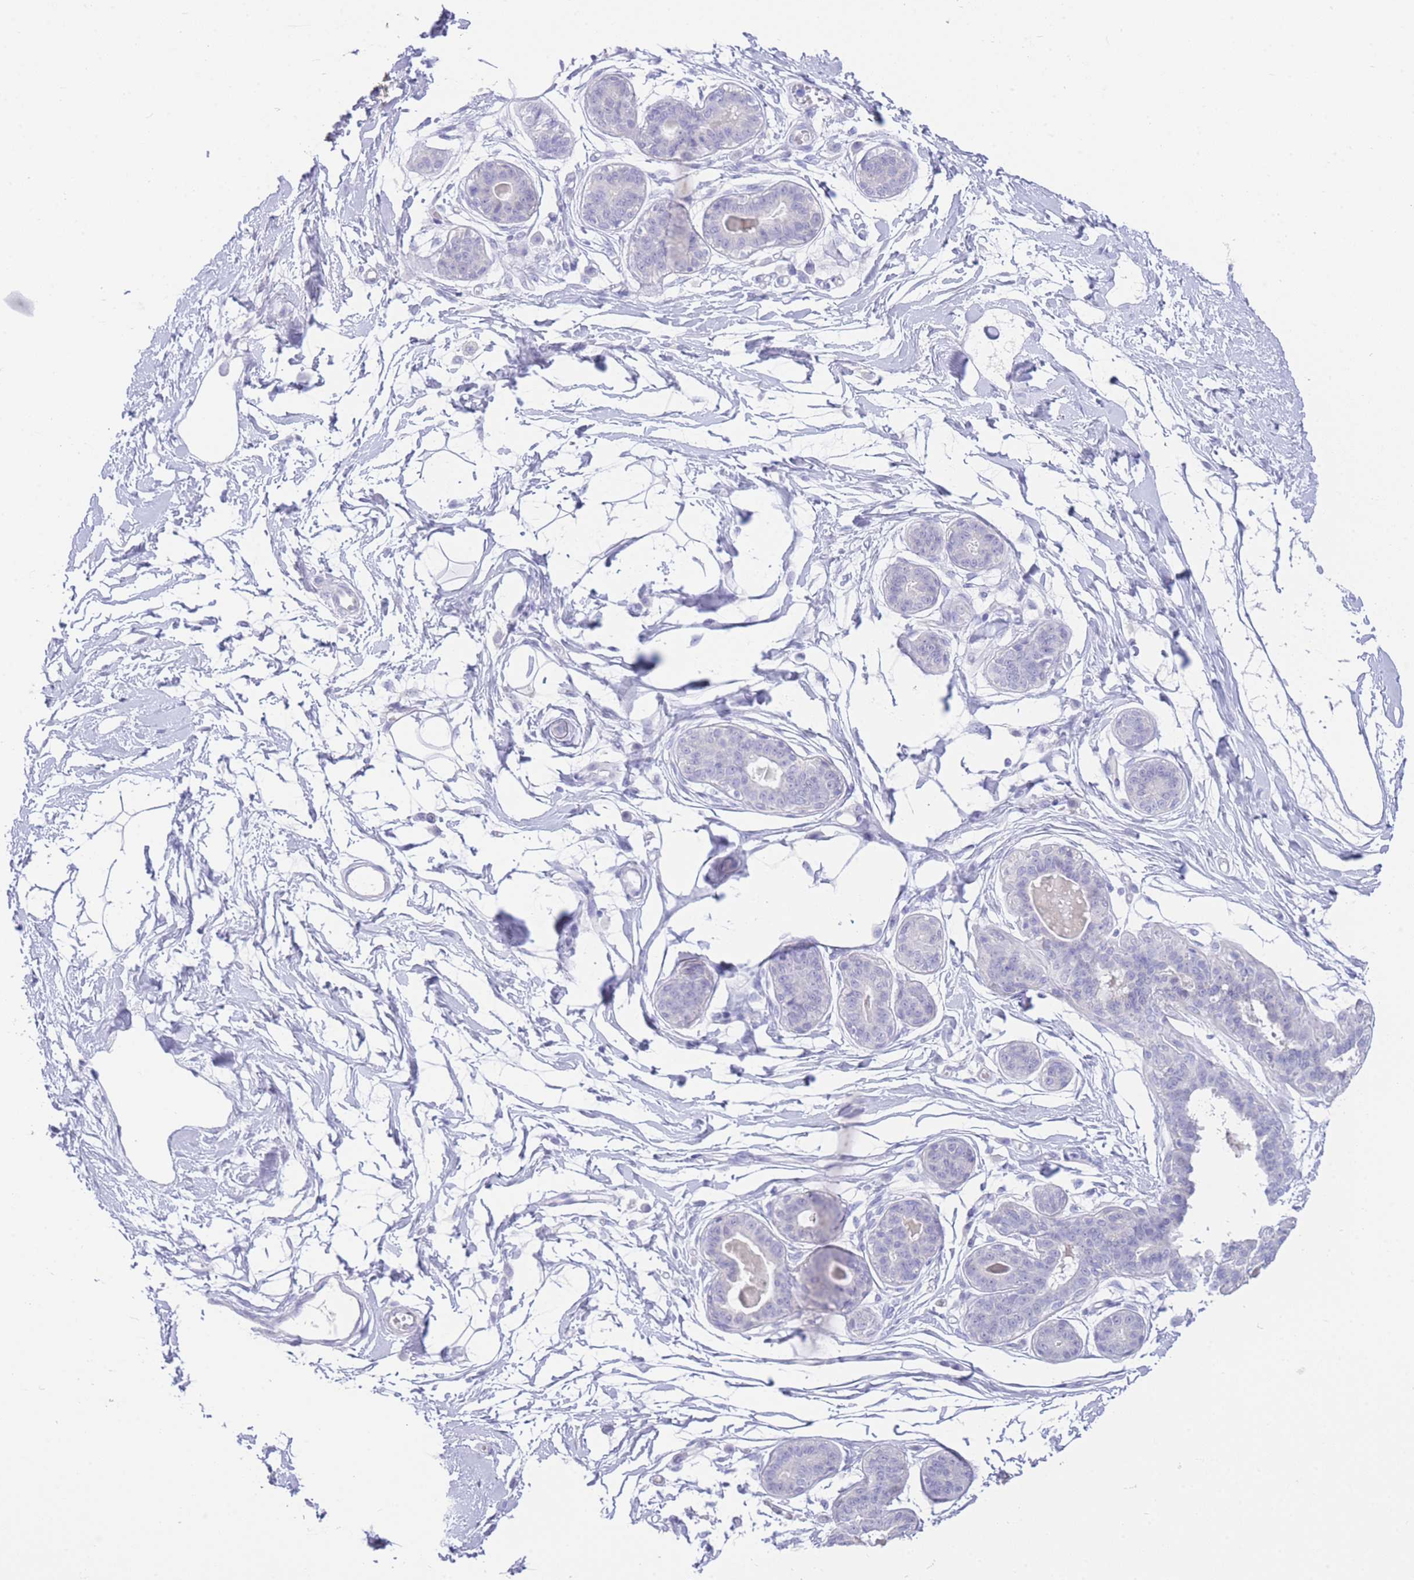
{"staining": {"intensity": "negative", "quantity": "none", "location": "none"}, "tissue": "breast", "cell_type": "Adipocytes", "image_type": "normal", "snomed": [{"axis": "morphology", "description": "Normal tissue, NOS"}, {"axis": "topography", "description": "Breast"}], "caption": "This histopathology image is of unremarkable breast stained with IHC to label a protein in brown with the nuclei are counter-stained blue. There is no positivity in adipocytes. (Stains: DAB immunohistochemistry with hematoxylin counter stain, Microscopy: brightfield microscopy at high magnification).", "gene": "ZNF212", "patient": {"sex": "female", "age": 45}}